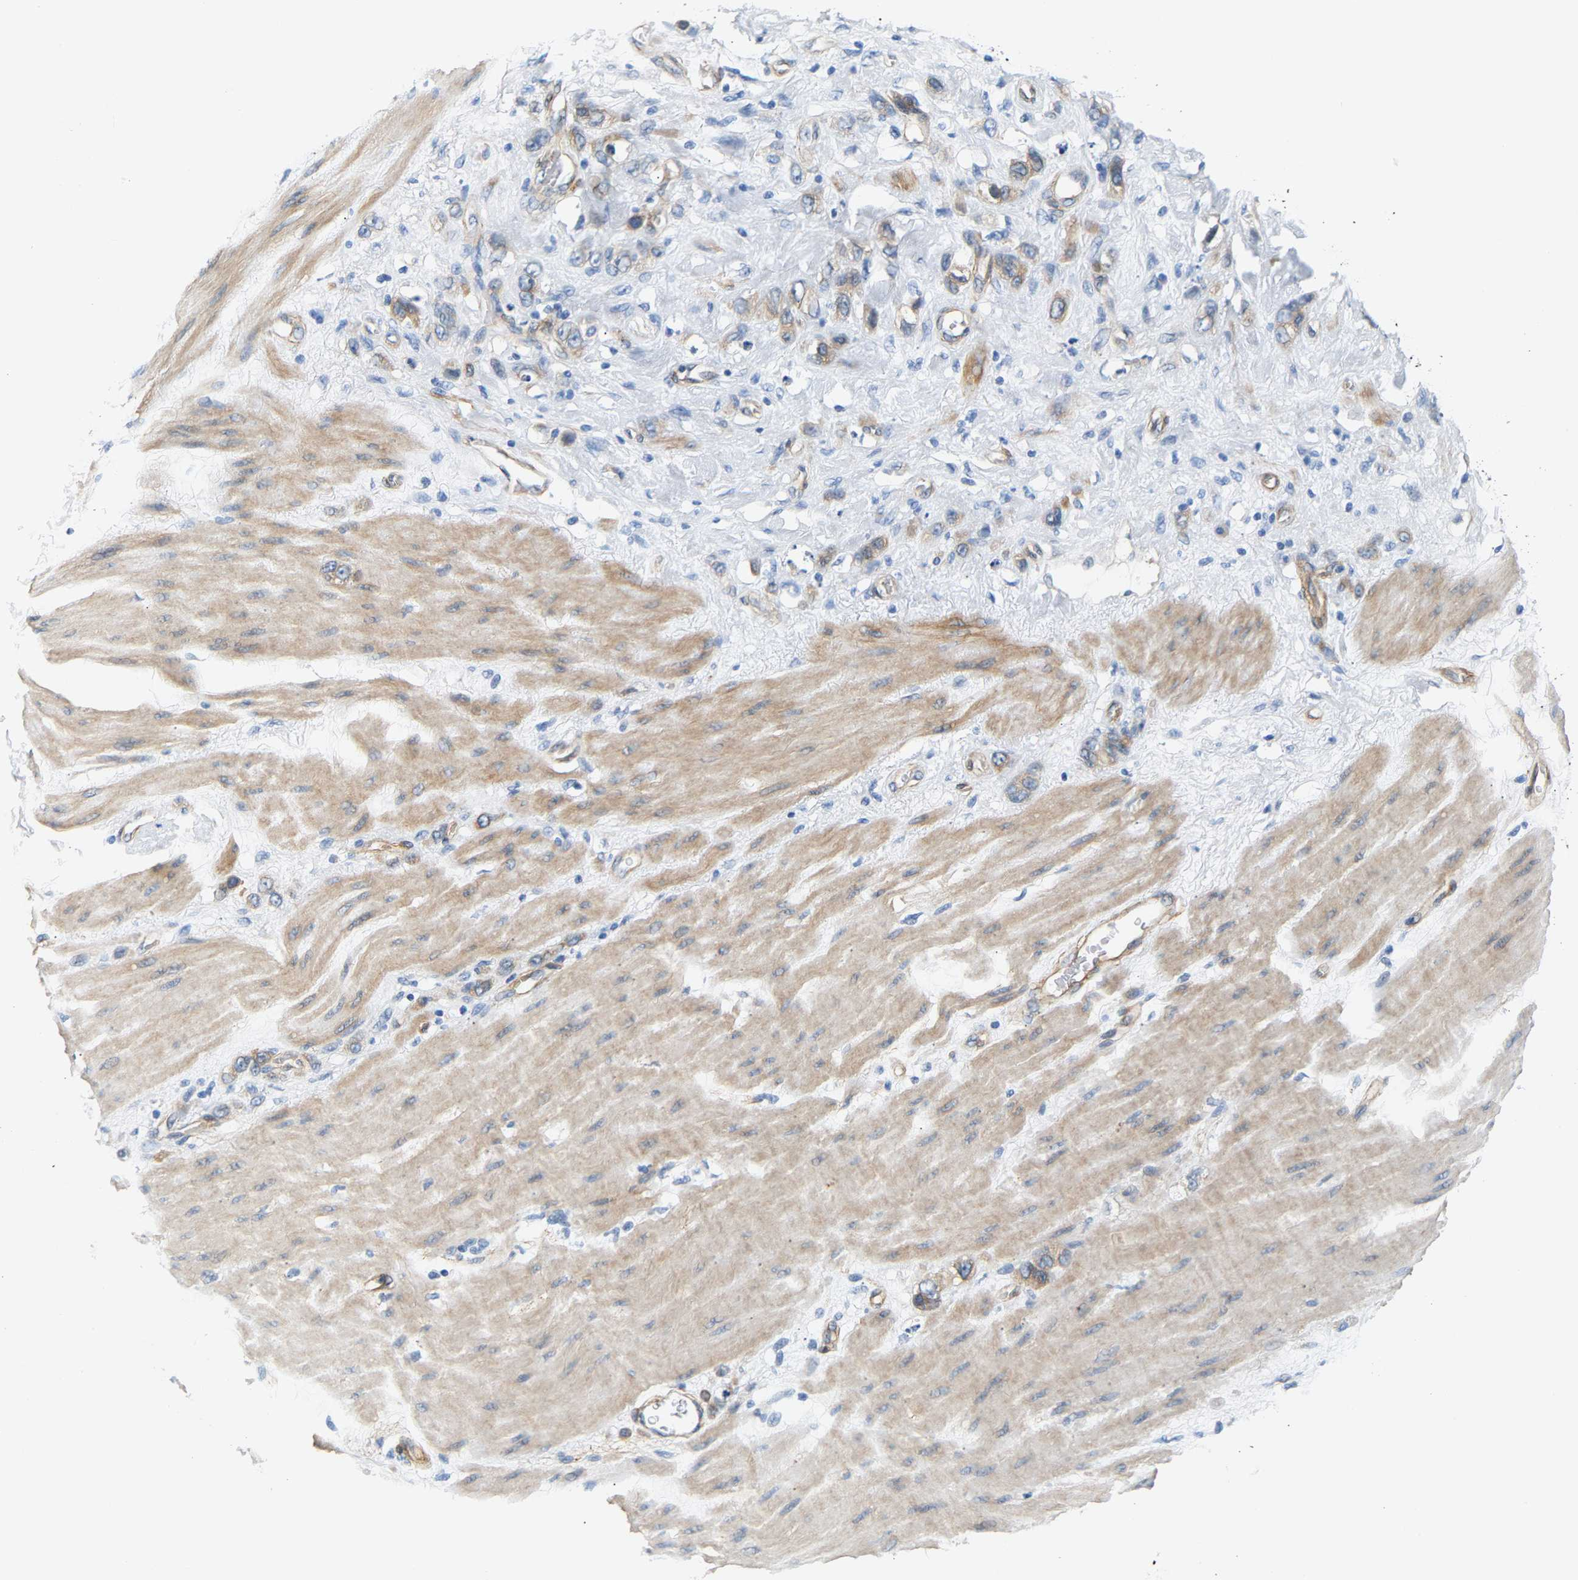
{"staining": {"intensity": "moderate", "quantity": "25%-75%", "location": "cytoplasmic/membranous"}, "tissue": "stomach cancer", "cell_type": "Tumor cells", "image_type": "cancer", "snomed": [{"axis": "morphology", "description": "Adenocarcinoma, NOS"}, {"axis": "topography", "description": "Stomach"}], "caption": "This histopathology image reveals immunohistochemistry staining of human adenocarcinoma (stomach), with medium moderate cytoplasmic/membranous staining in about 25%-75% of tumor cells.", "gene": "PAWR", "patient": {"sex": "male", "age": 82}}